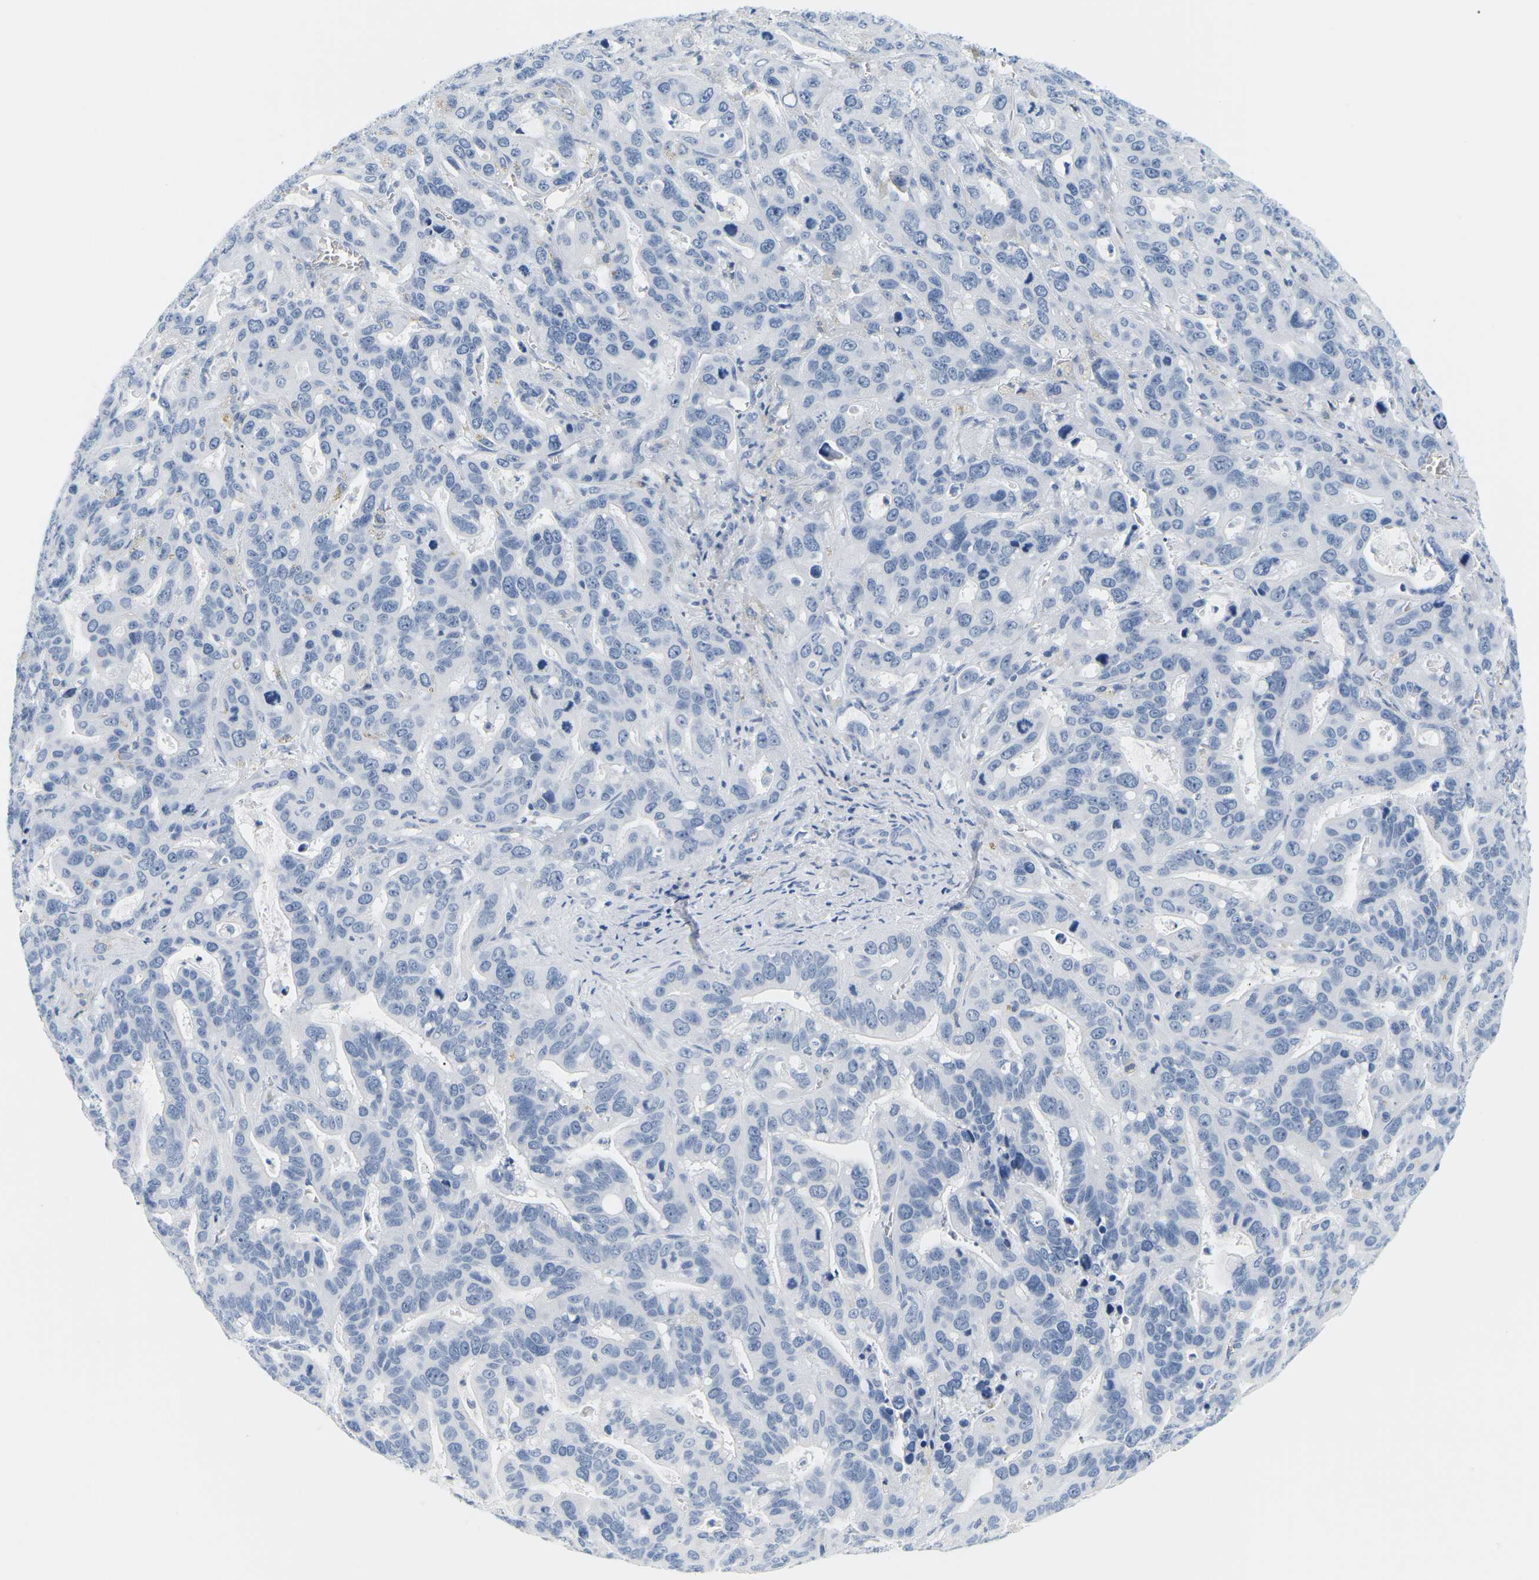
{"staining": {"intensity": "negative", "quantity": "none", "location": "none"}, "tissue": "liver cancer", "cell_type": "Tumor cells", "image_type": "cancer", "snomed": [{"axis": "morphology", "description": "Cholangiocarcinoma"}, {"axis": "topography", "description": "Liver"}], "caption": "Protein analysis of liver cholangiocarcinoma exhibits no significant staining in tumor cells. The staining is performed using DAB brown chromogen with nuclei counter-stained in using hematoxylin.", "gene": "APOB", "patient": {"sex": "female", "age": 65}}